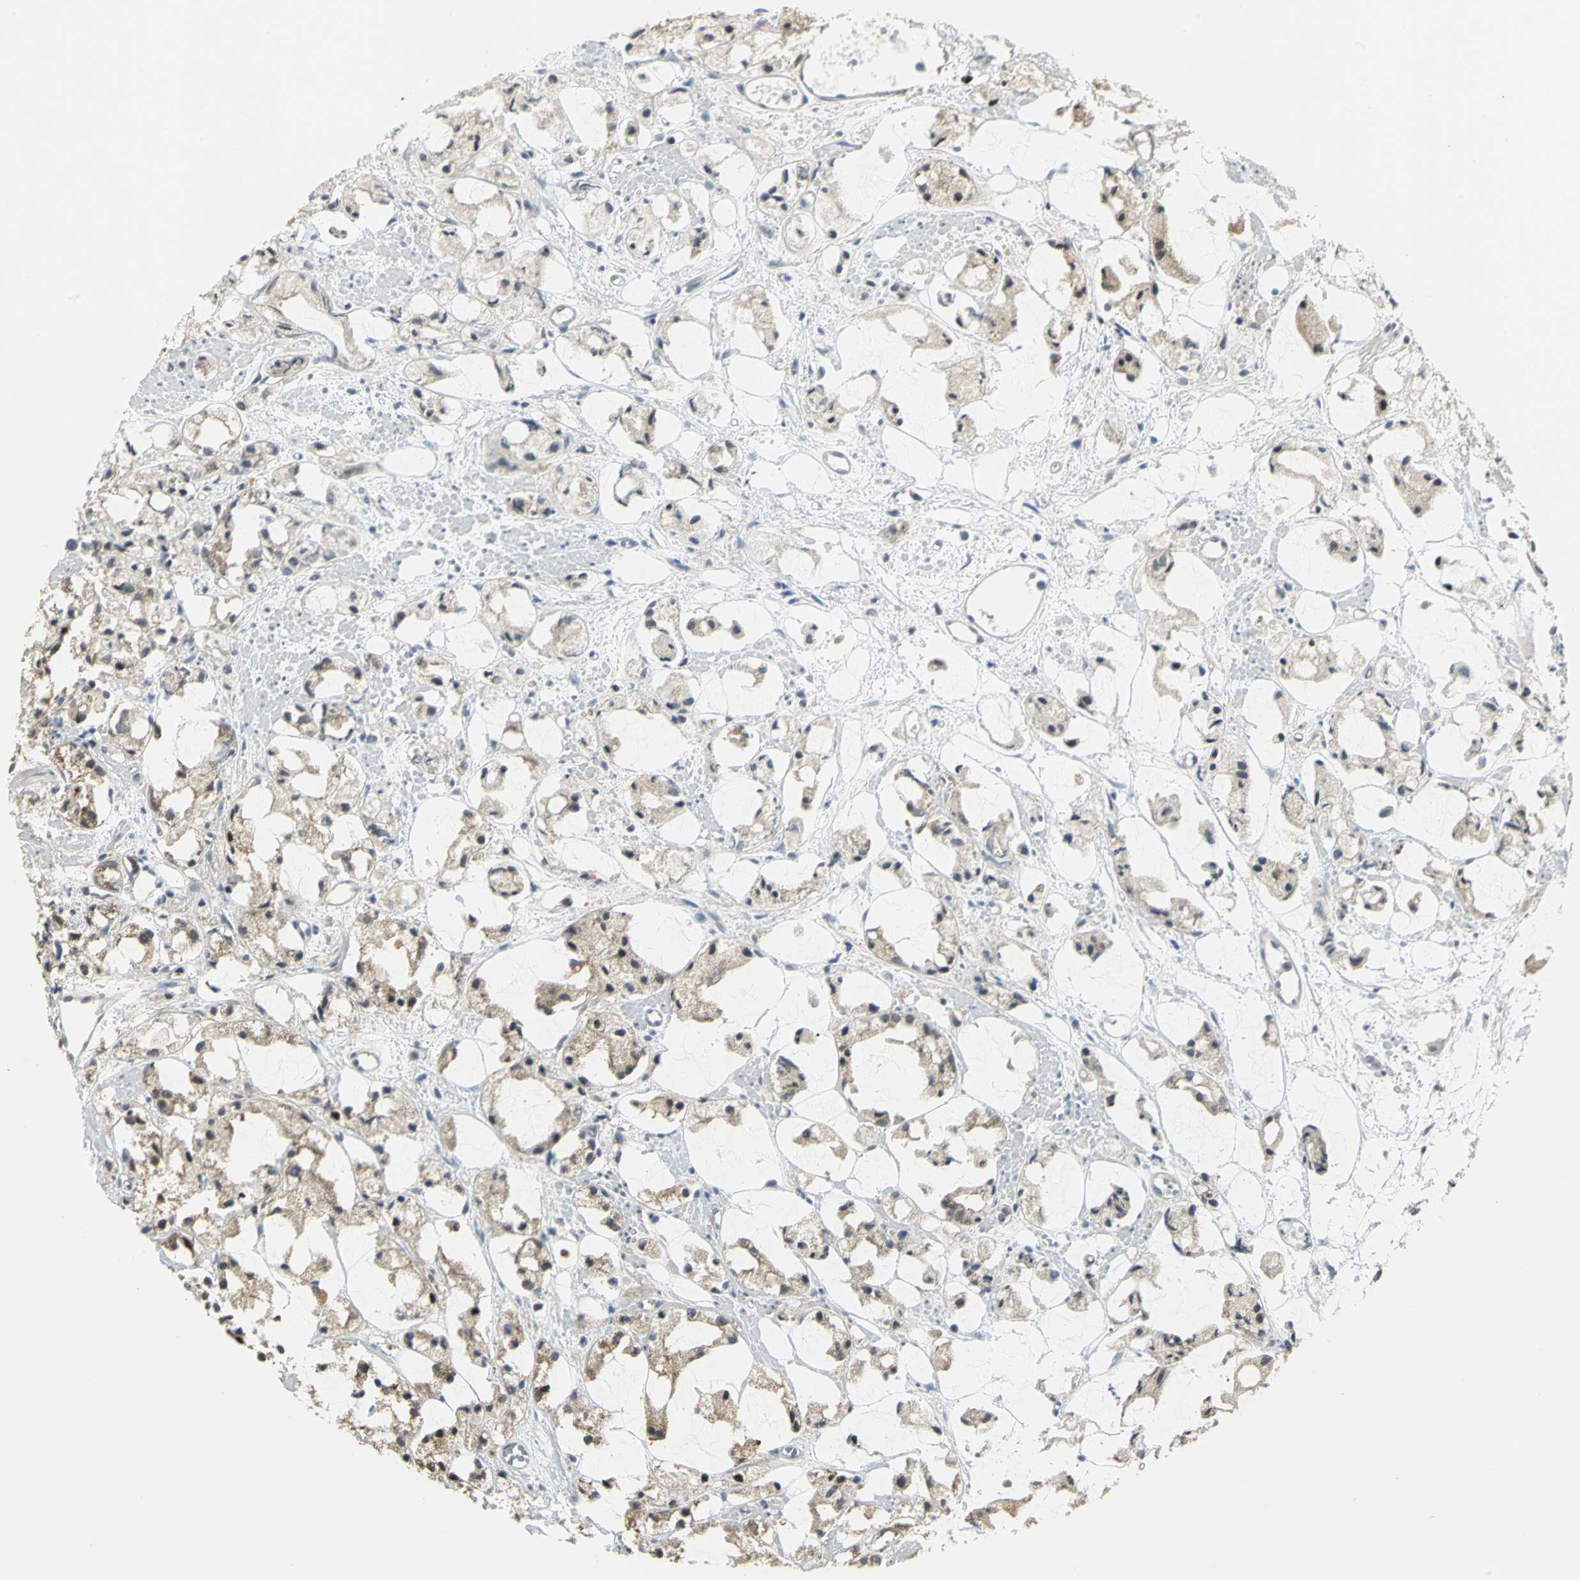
{"staining": {"intensity": "moderate", "quantity": ">75%", "location": "cytoplasmic/membranous"}, "tissue": "prostate cancer", "cell_type": "Tumor cells", "image_type": "cancer", "snomed": [{"axis": "morphology", "description": "Adenocarcinoma, High grade"}, {"axis": "topography", "description": "Prostate"}], "caption": "Human prostate cancer stained for a protein (brown) displays moderate cytoplasmic/membranous positive expression in approximately >75% of tumor cells.", "gene": "PSMC4", "patient": {"sex": "male", "age": 85}}